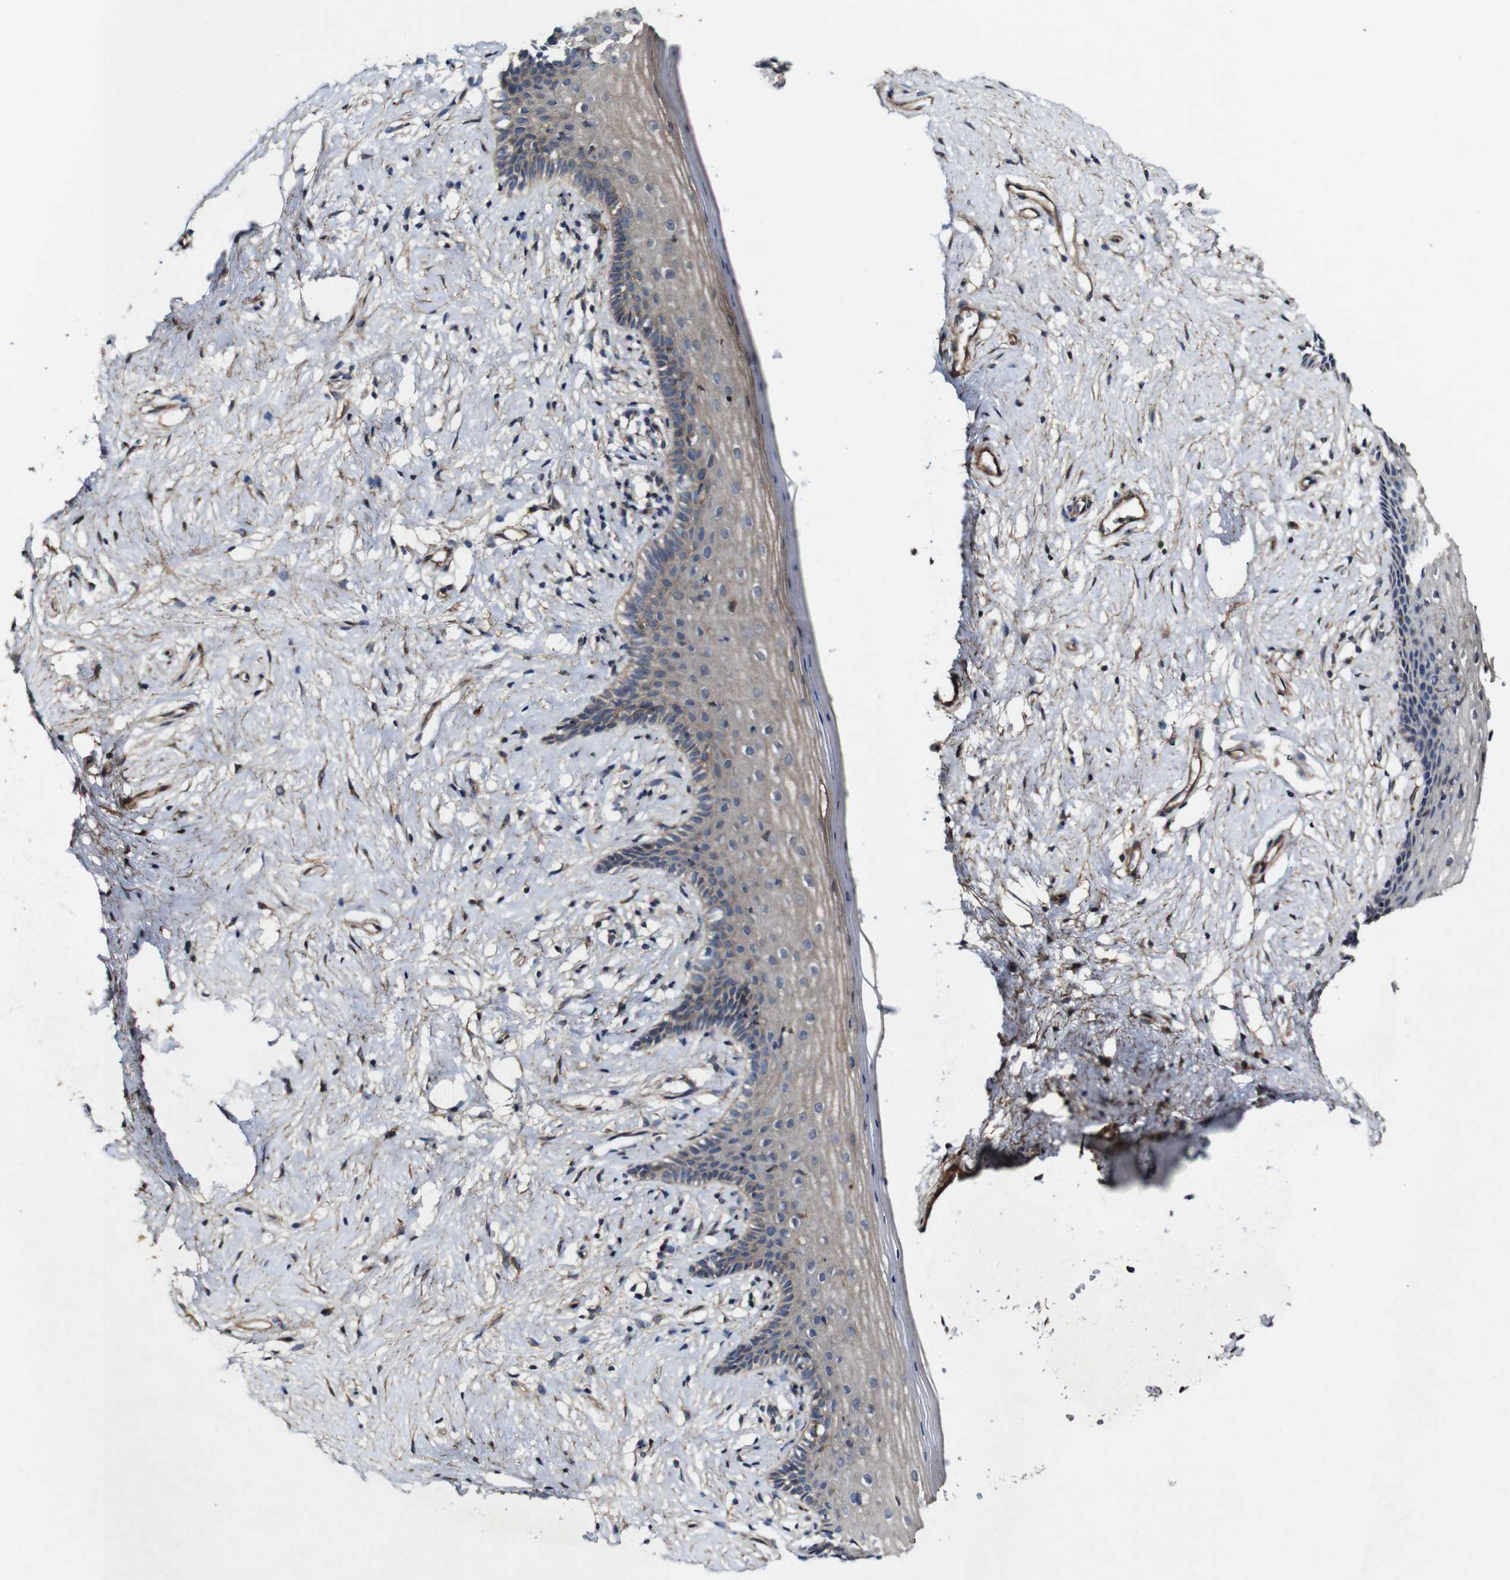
{"staining": {"intensity": "moderate", "quantity": "25%-75%", "location": "cytoplasmic/membranous"}, "tissue": "vagina", "cell_type": "Squamous epithelial cells", "image_type": "normal", "snomed": [{"axis": "morphology", "description": "Normal tissue, NOS"}, {"axis": "topography", "description": "Vagina"}], "caption": "Protein staining by IHC displays moderate cytoplasmic/membranous staining in approximately 25%-75% of squamous epithelial cells in normal vagina.", "gene": "GSDME", "patient": {"sex": "female", "age": 44}}